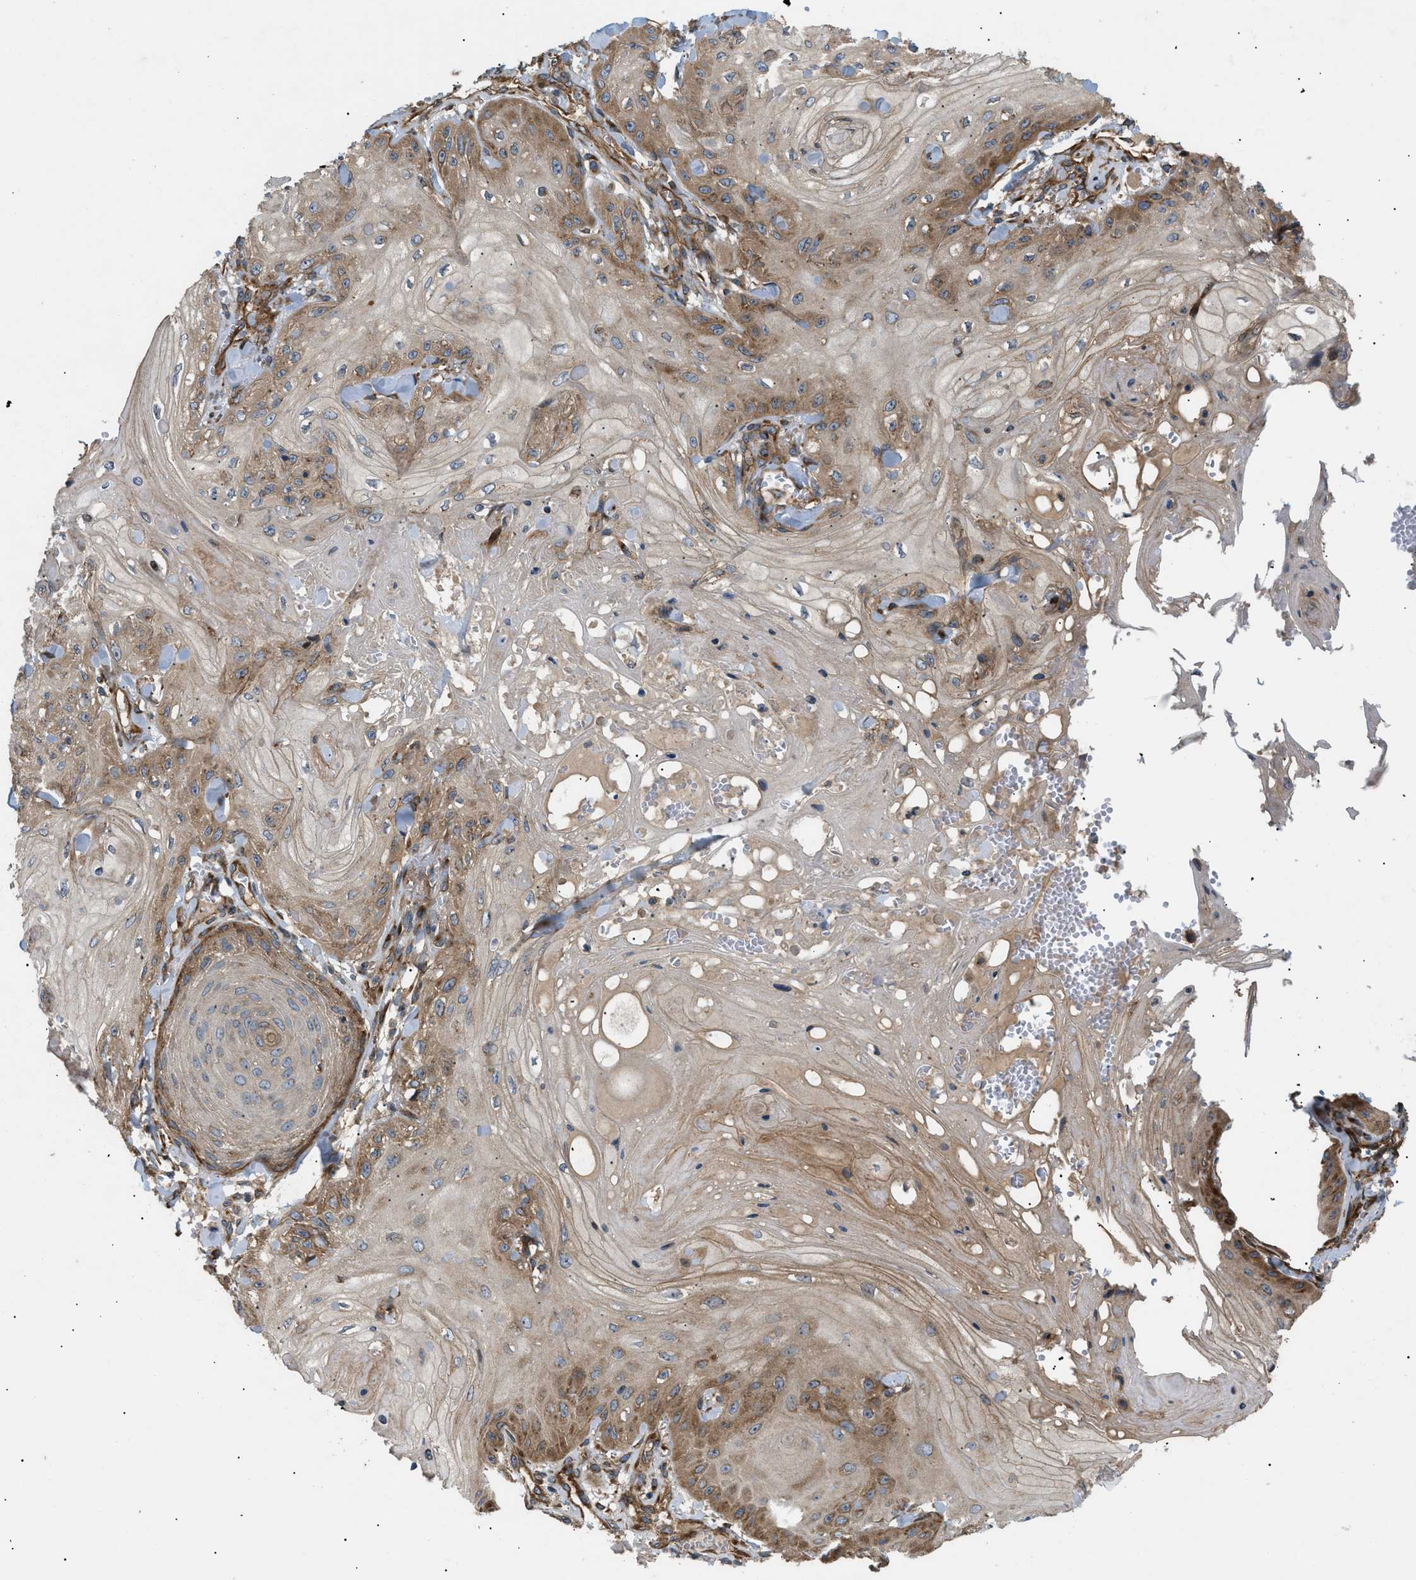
{"staining": {"intensity": "moderate", "quantity": ">75%", "location": "cytoplasmic/membranous"}, "tissue": "skin cancer", "cell_type": "Tumor cells", "image_type": "cancer", "snomed": [{"axis": "morphology", "description": "Squamous cell carcinoma, NOS"}, {"axis": "topography", "description": "Skin"}], "caption": "A brown stain highlights moderate cytoplasmic/membranous positivity of a protein in skin squamous cell carcinoma tumor cells.", "gene": "LYSMD3", "patient": {"sex": "male", "age": 74}}